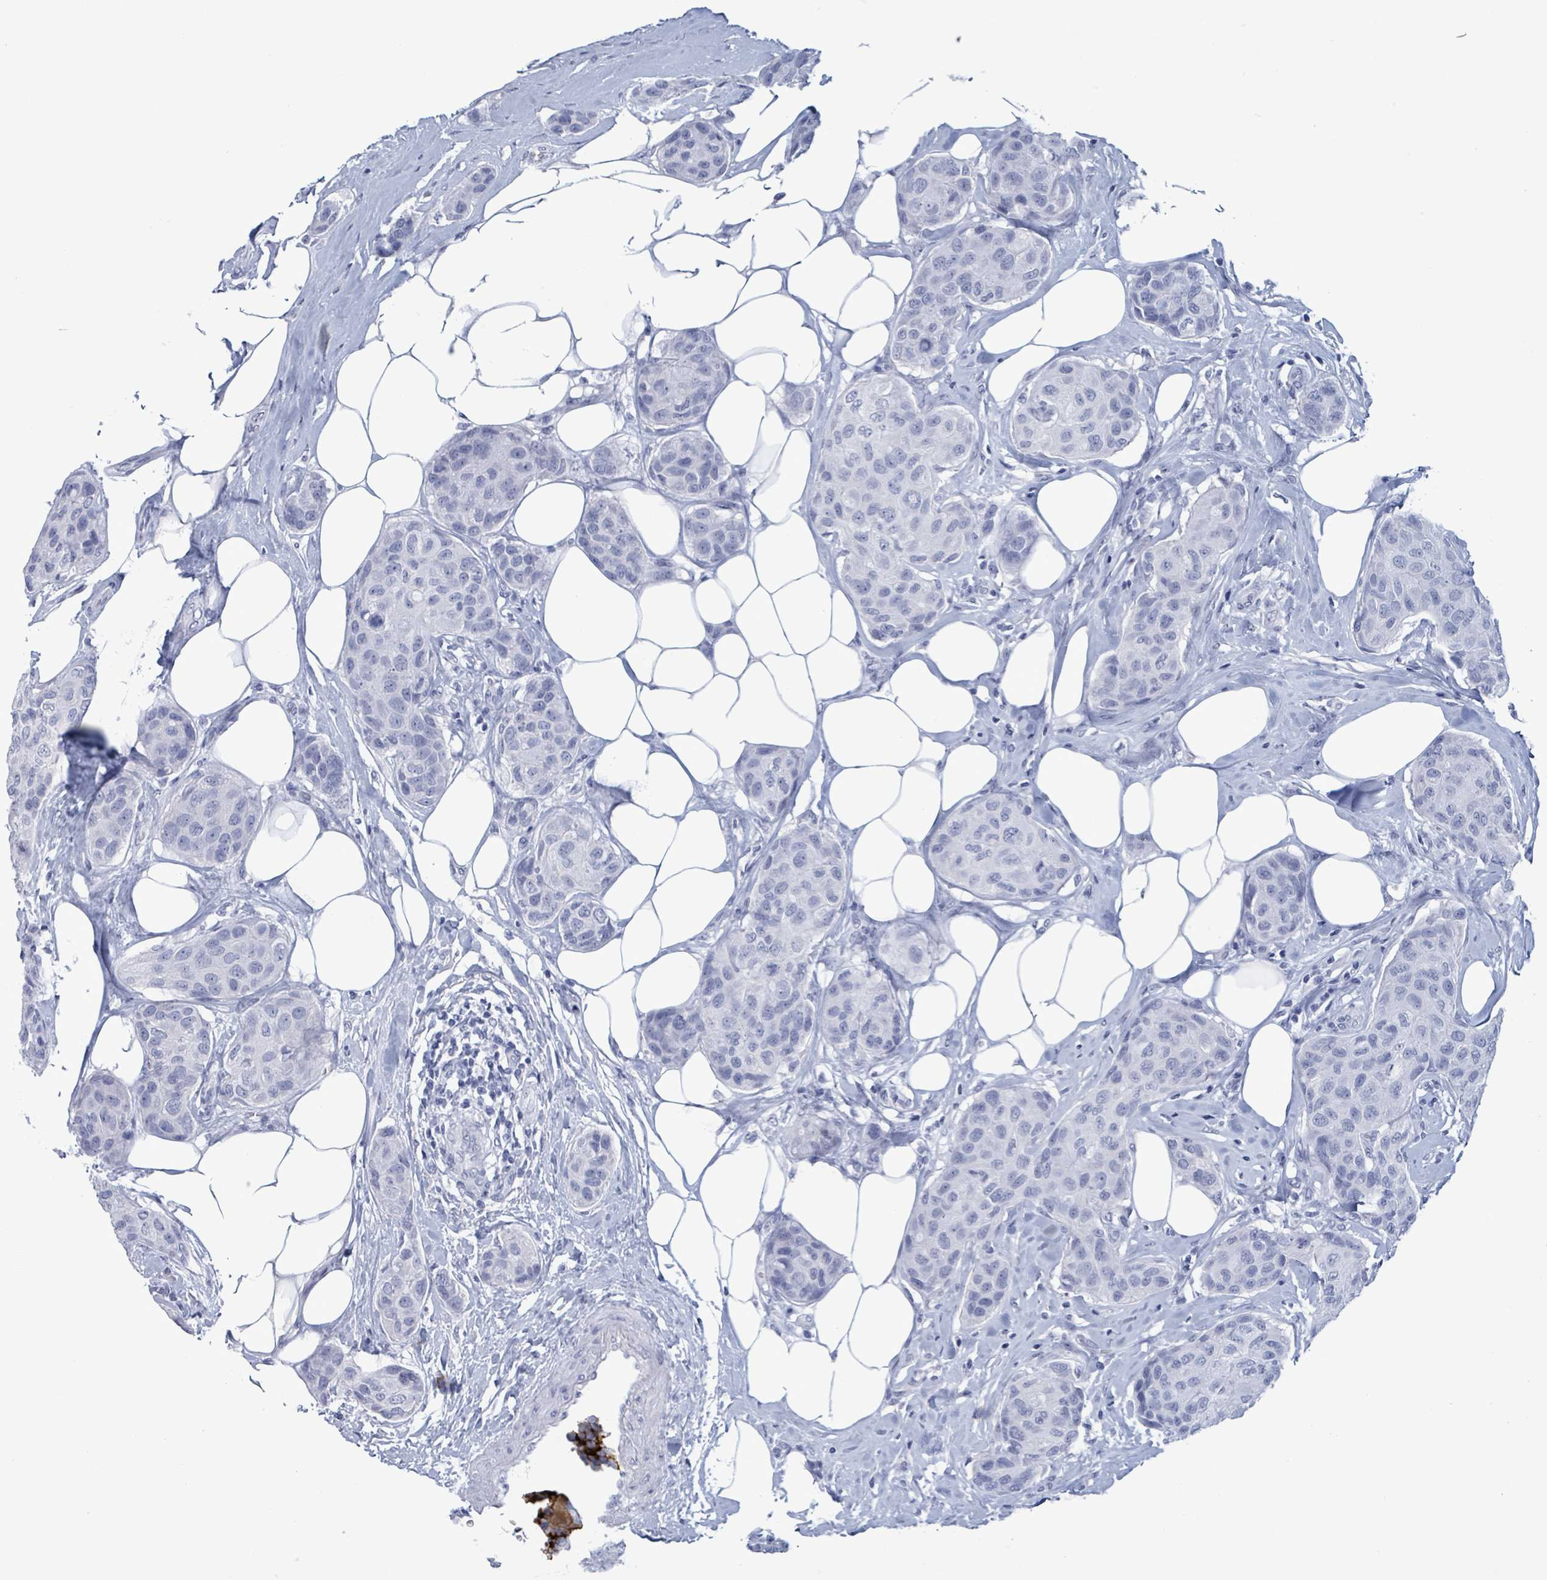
{"staining": {"intensity": "negative", "quantity": "none", "location": "none"}, "tissue": "breast cancer", "cell_type": "Tumor cells", "image_type": "cancer", "snomed": [{"axis": "morphology", "description": "Duct carcinoma"}, {"axis": "topography", "description": "Breast"}, {"axis": "topography", "description": "Lymph node"}], "caption": "IHC histopathology image of human breast cancer (intraductal carcinoma) stained for a protein (brown), which displays no expression in tumor cells. (Stains: DAB immunohistochemistry (IHC) with hematoxylin counter stain, Microscopy: brightfield microscopy at high magnification).", "gene": "NKX2-1", "patient": {"sex": "female", "age": 80}}